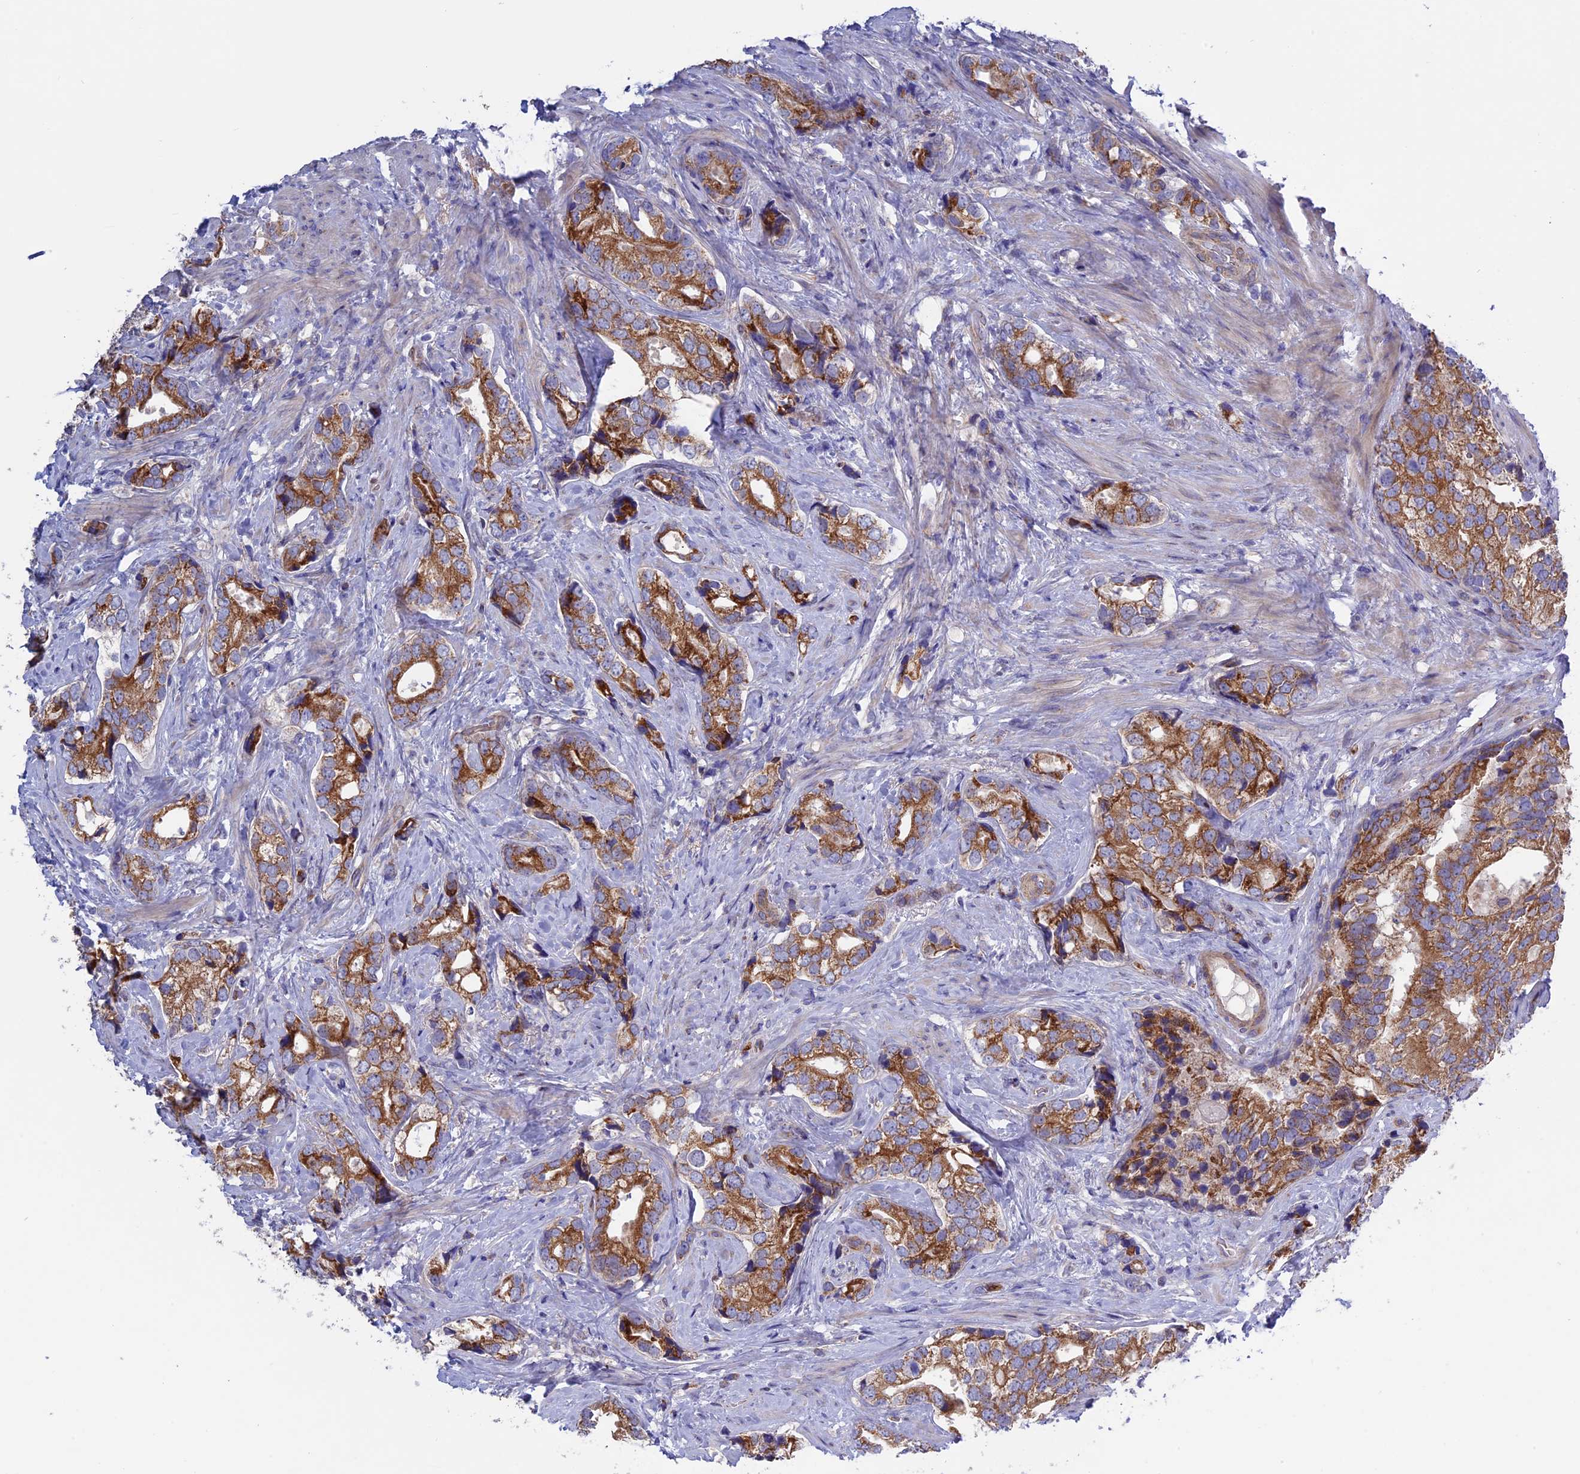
{"staining": {"intensity": "moderate", "quantity": ">75%", "location": "cytoplasmic/membranous"}, "tissue": "prostate cancer", "cell_type": "Tumor cells", "image_type": "cancer", "snomed": [{"axis": "morphology", "description": "Adenocarcinoma, High grade"}, {"axis": "topography", "description": "Prostate"}], "caption": "A medium amount of moderate cytoplasmic/membranous positivity is appreciated in about >75% of tumor cells in prostate cancer (high-grade adenocarcinoma) tissue.", "gene": "ETFDH", "patient": {"sex": "male", "age": 75}}